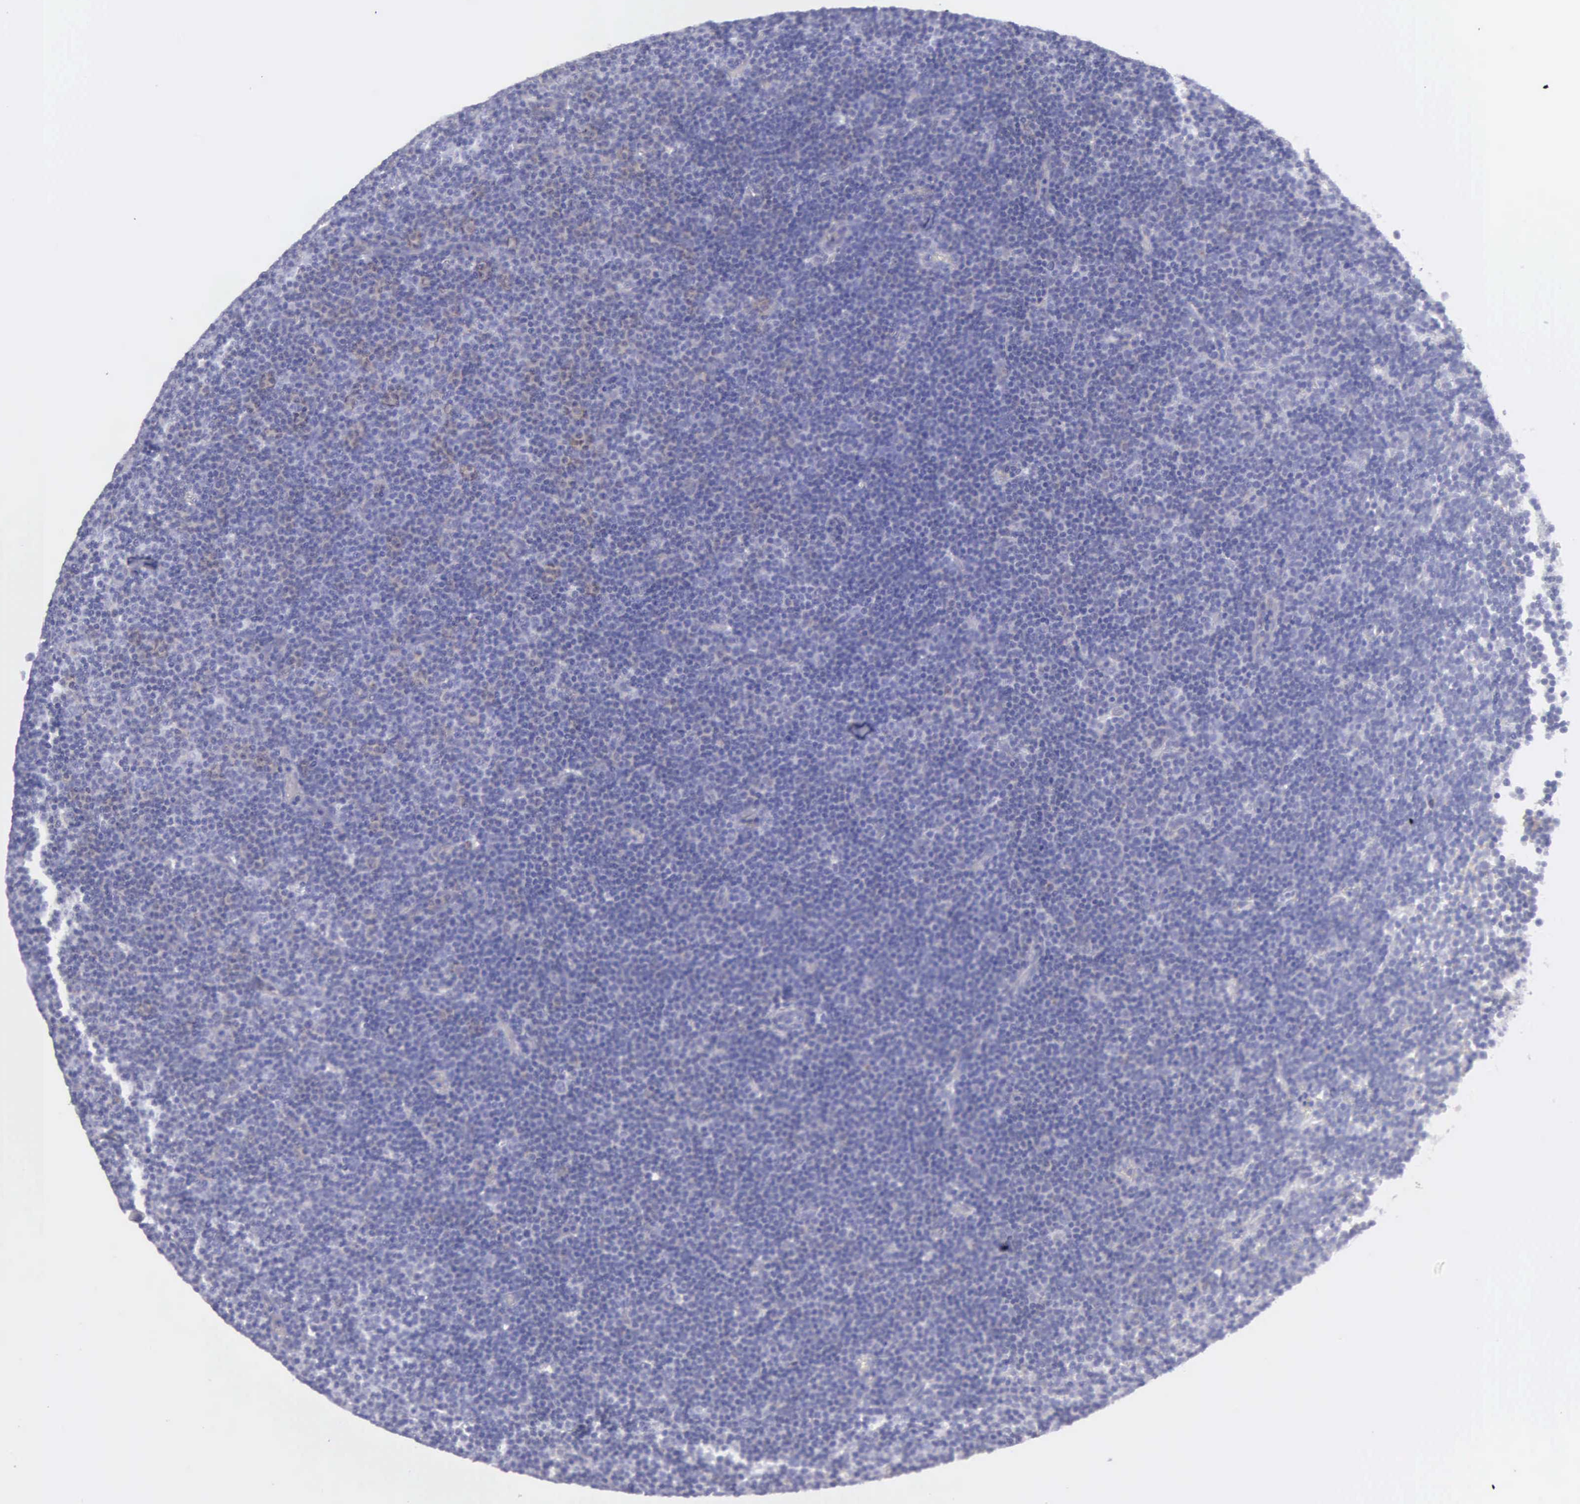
{"staining": {"intensity": "negative", "quantity": "none", "location": "none"}, "tissue": "lymphoma", "cell_type": "Tumor cells", "image_type": "cancer", "snomed": [{"axis": "morphology", "description": "Malignant lymphoma, non-Hodgkin's type, Low grade"}, {"axis": "topography", "description": "Lymph node"}], "caption": "Human low-grade malignant lymphoma, non-Hodgkin's type stained for a protein using immunohistochemistry displays no staining in tumor cells.", "gene": "TYRP1", "patient": {"sex": "male", "age": 57}}